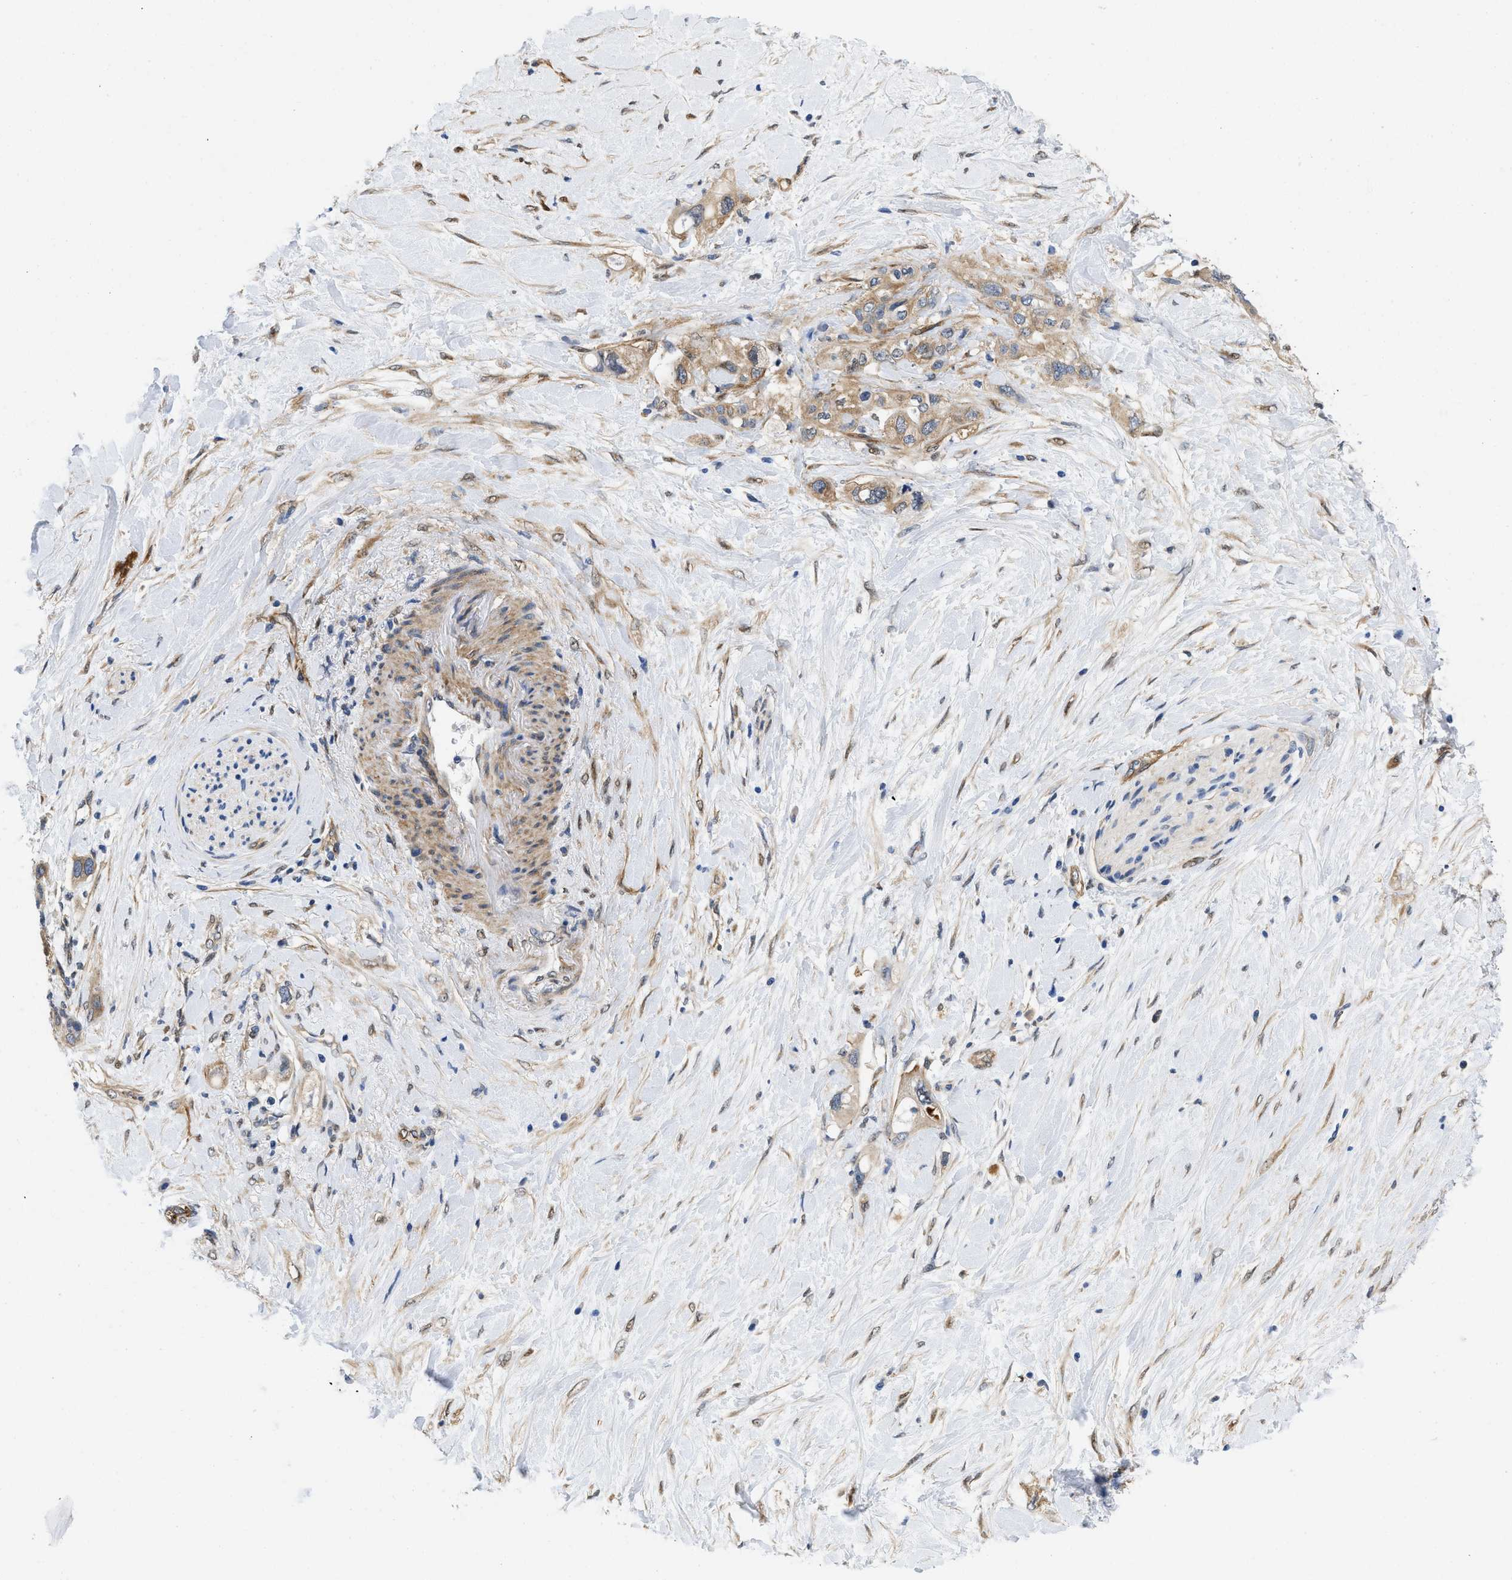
{"staining": {"intensity": "weak", "quantity": ">75%", "location": "cytoplasmic/membranous"}, "tissue": "pancreatic cancer", "cell_type": "Tumor cells", "image_type": "cancer", "snomed": [{"axis": "morphology", "description": "Adenocarcinoma, NOS"}, {"axis": "topography", "description": "Pancreas"}], "caption": "A micrograph of human pancreatic cancer stained for a protein displays weak cytoplasmic/membranous brown staining in tumor cells.", "gene": "RAPH1", "patient": {"sex": "female", "age": 56}}